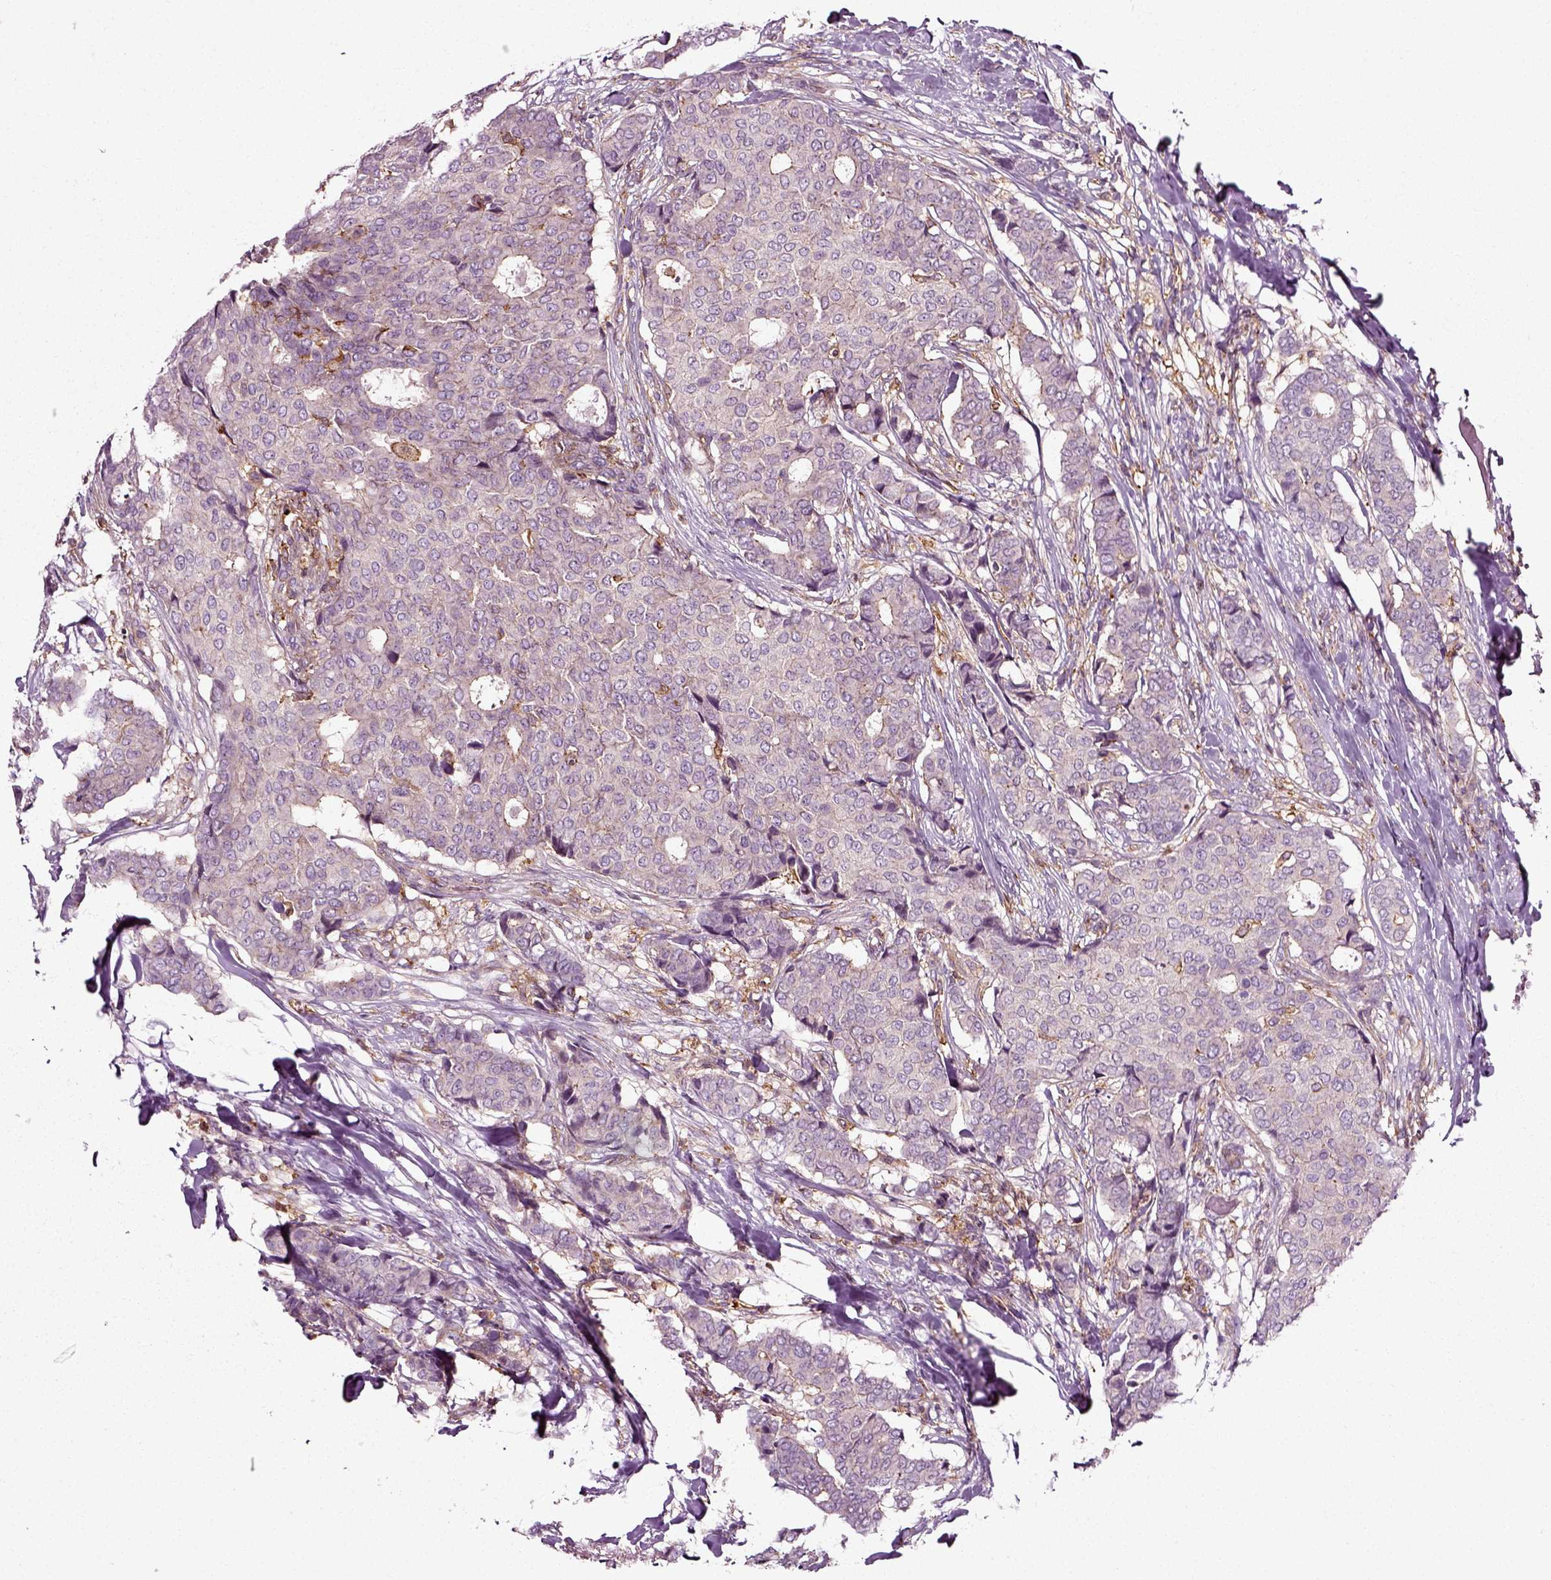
{"staining": {"intensity": "negative", "quantity": "none", "location": "none"}, "tissue": "breast cancer", "cell_type": "Tumor cells", "image_type": "cancer", "snomed": [{"axis": "morphology", "description": "Duct carcinoma"}, {"axis": "topography", "description": "Breast"}], "caption": "DAB (3,3'-diaminobenzidine) immunohistochemical staining of human breast cancer (infiltrating ductal carcinoma) demonstrates no significant positivity in tumor cells.", "gene": "RHOF", "patient": {"sex": "female", "age": 75}}